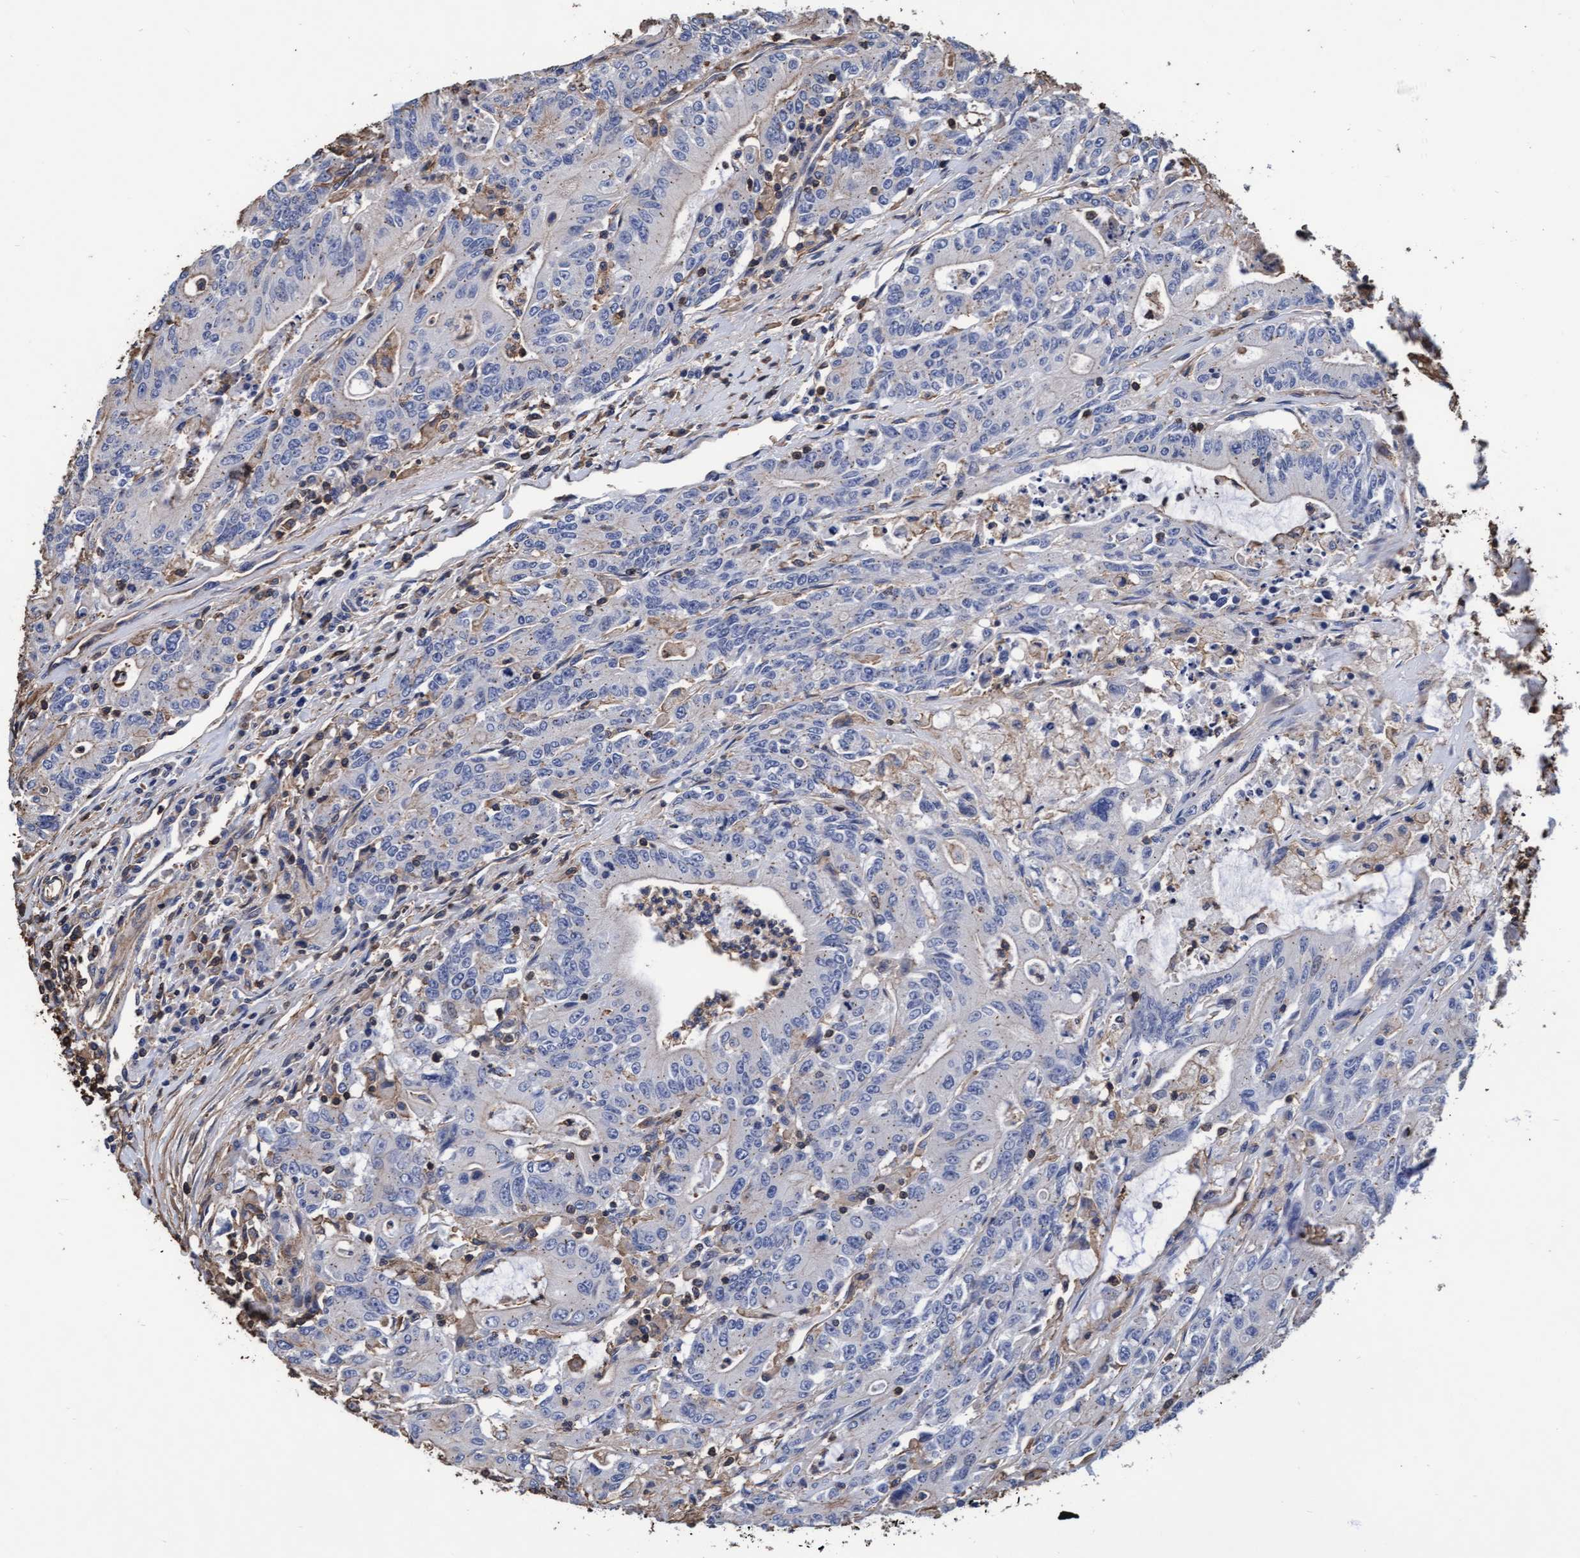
{"staining": {"intensity": "negative", "quantity": "none", "location": "none"}, "tissue": "colorectal cancer", "cell_type": "Tumor cells", "image_type": "cancer", "snomed": [{"axis": "morphology", "description": "Adenocarcinoma, NOS"}, {"axis": "topography", "description": "Colon"}], "caption": "Immunohistochemistry (IHC) micrograph of neoplastic tissue: human colorectal cancer stained with DAB reveals no significant protein positivity in tumor cells.", "gene": "GRHPR", "patient": {"sex": "female", "age": 77}}